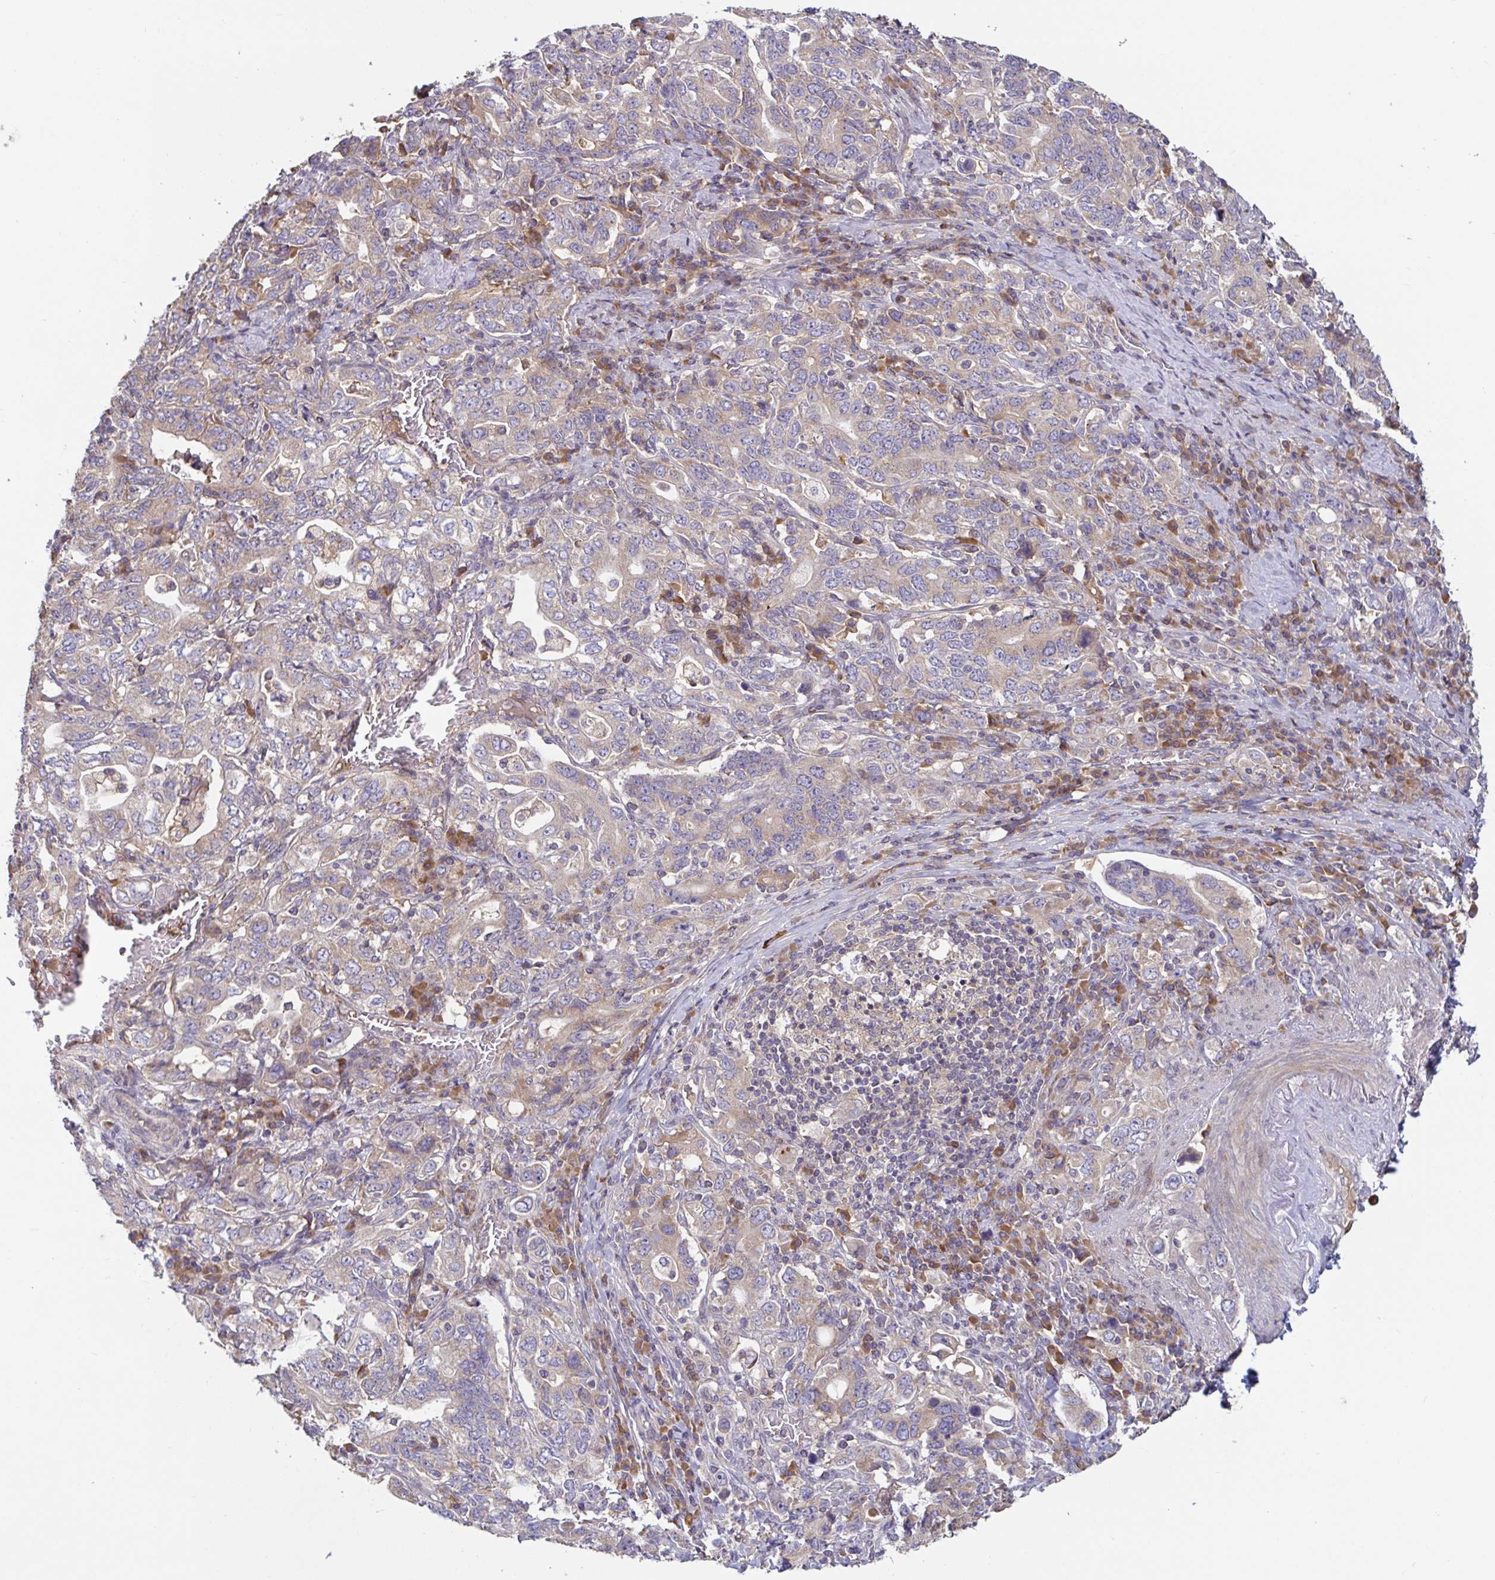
{"staining": {"intensity": "weak", "quantity": "25%-75%", "location": "cytoplasmic/membranous"}, "tissue": "stomach cancer", "cell_type": "Tumor cells", "image_type": "cancer", "snomed": [{"axis": "morphology", "description": "Adenocarcinoma, NOS"}, {"axis": "topography", "description": "Stomach, upper"}, {"axis": "topography", "description": "Stomach"}], "caption": "A photomicrograph of human stomach cancer (adenocarcinoma) stained for a protein displays weak cytoplasmic/membranous brown staining in tumor cells.", "gene": "LARP1", "patient": {"sex": "male", "age": 62}}